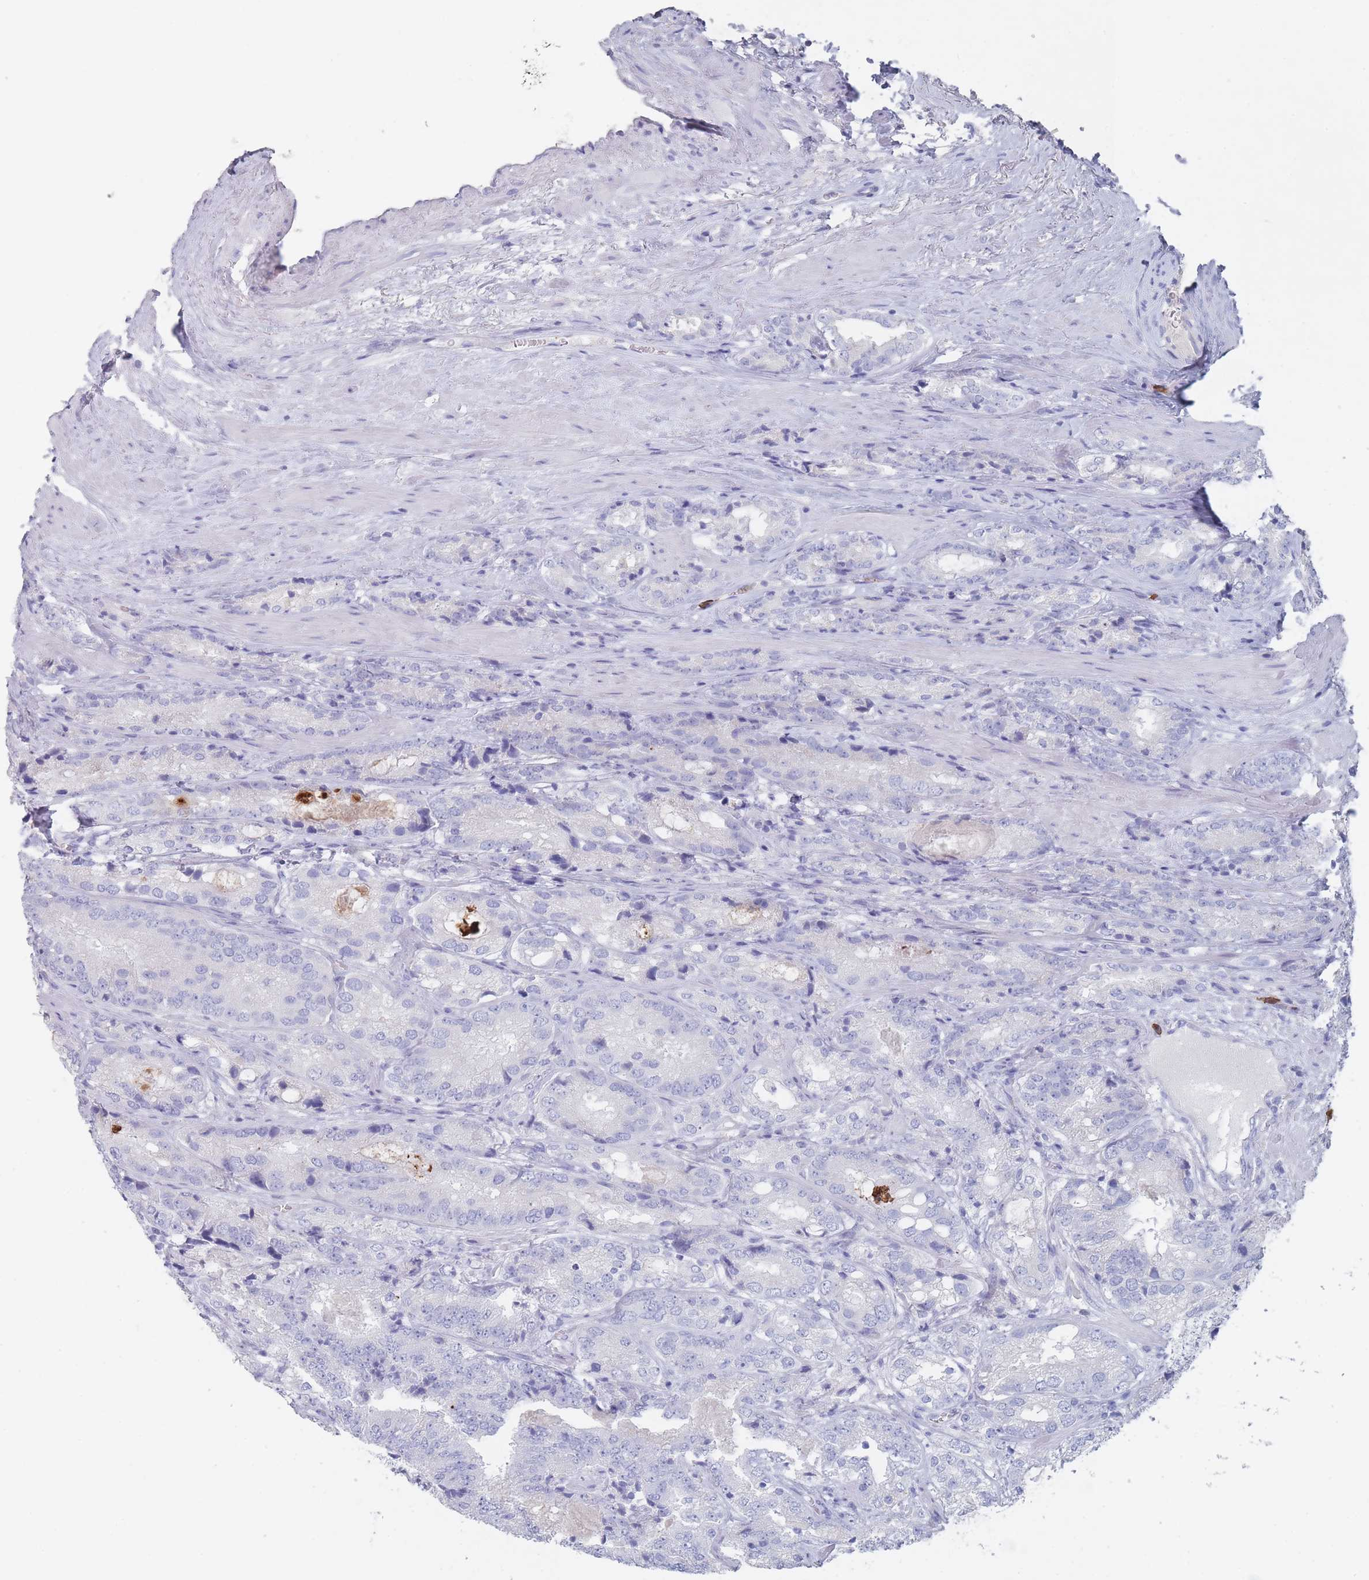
{"staining": {"intensity": "negative", "quantity": "none", "location": "none"}, "tissue": "prostate cancer", "cell_type": "Tumor cells", "image_type": "cancer", "snomed": [{"axis": "morphology", "description": "Adenocarcinoma, High grade"}, {"axis": "topography", "description": "Prostate"}], "caption": "IHC photomicrograph of prostate adenocarcinoma (high-grade) stained for a protein (brown), which reveals no staining in tumor cells. (DAB (3,3'-diaminobenzidine) IHC, high magnification).", "gene": "ATP1A3", "patient": {"sex": "male", "age": 63}}